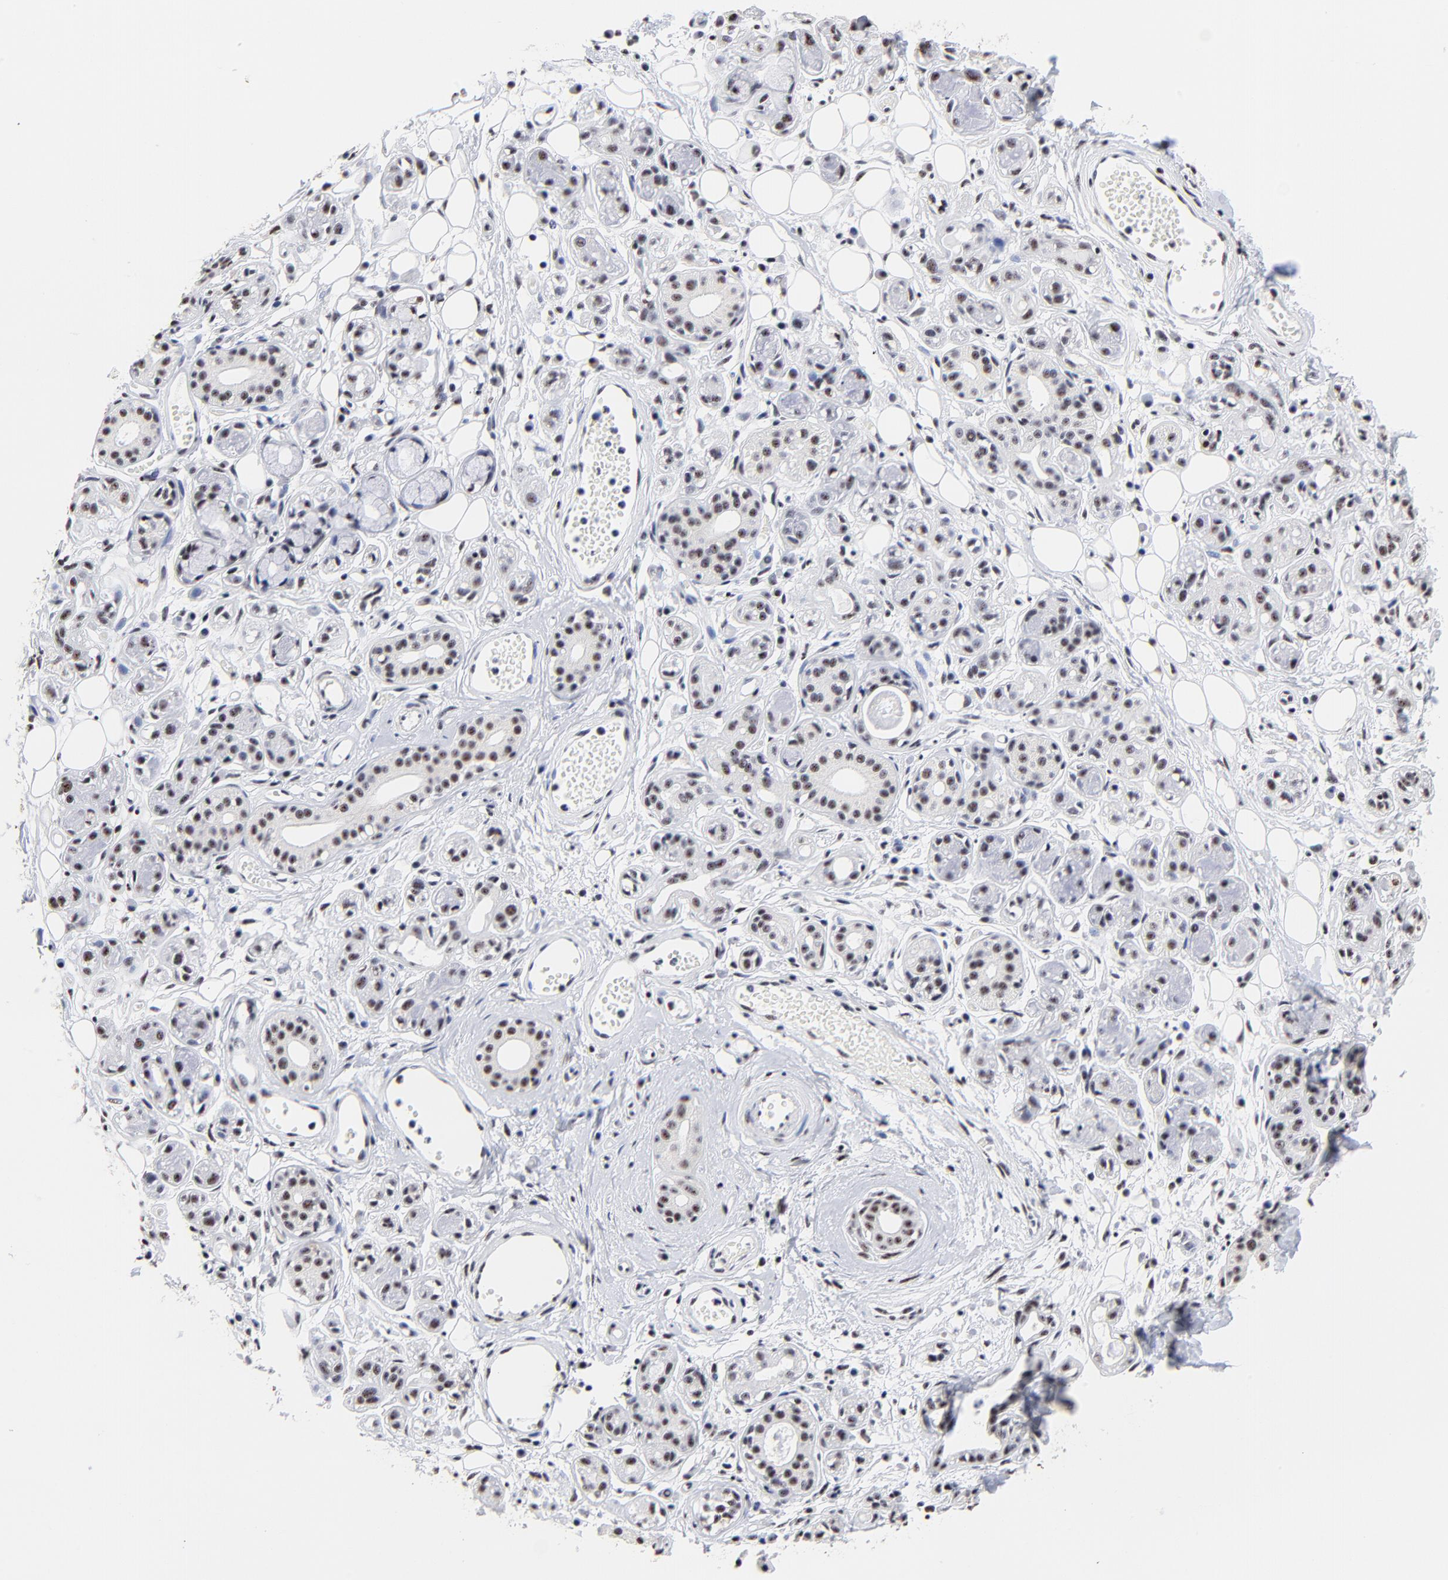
{"staining": {"intensity": "weak", "quantity": ">75%", "location": "nuclear"}, "tissue": "salivary gland", "cell_type": "Glandular cells", "image_type": "normal", "snomed": [{"axis": "morphology", "description": "Normal tissue, NOS"}, {"axis": "topography", "description": "Salivary gland"}], "caption": "Weak nuclear staining for a protein is appreciated in about >75% of glandular cells of unremarkable salivary gland using IHC.", "gene": "MBD4", "patient": {"sex": "male", "age": 54}}